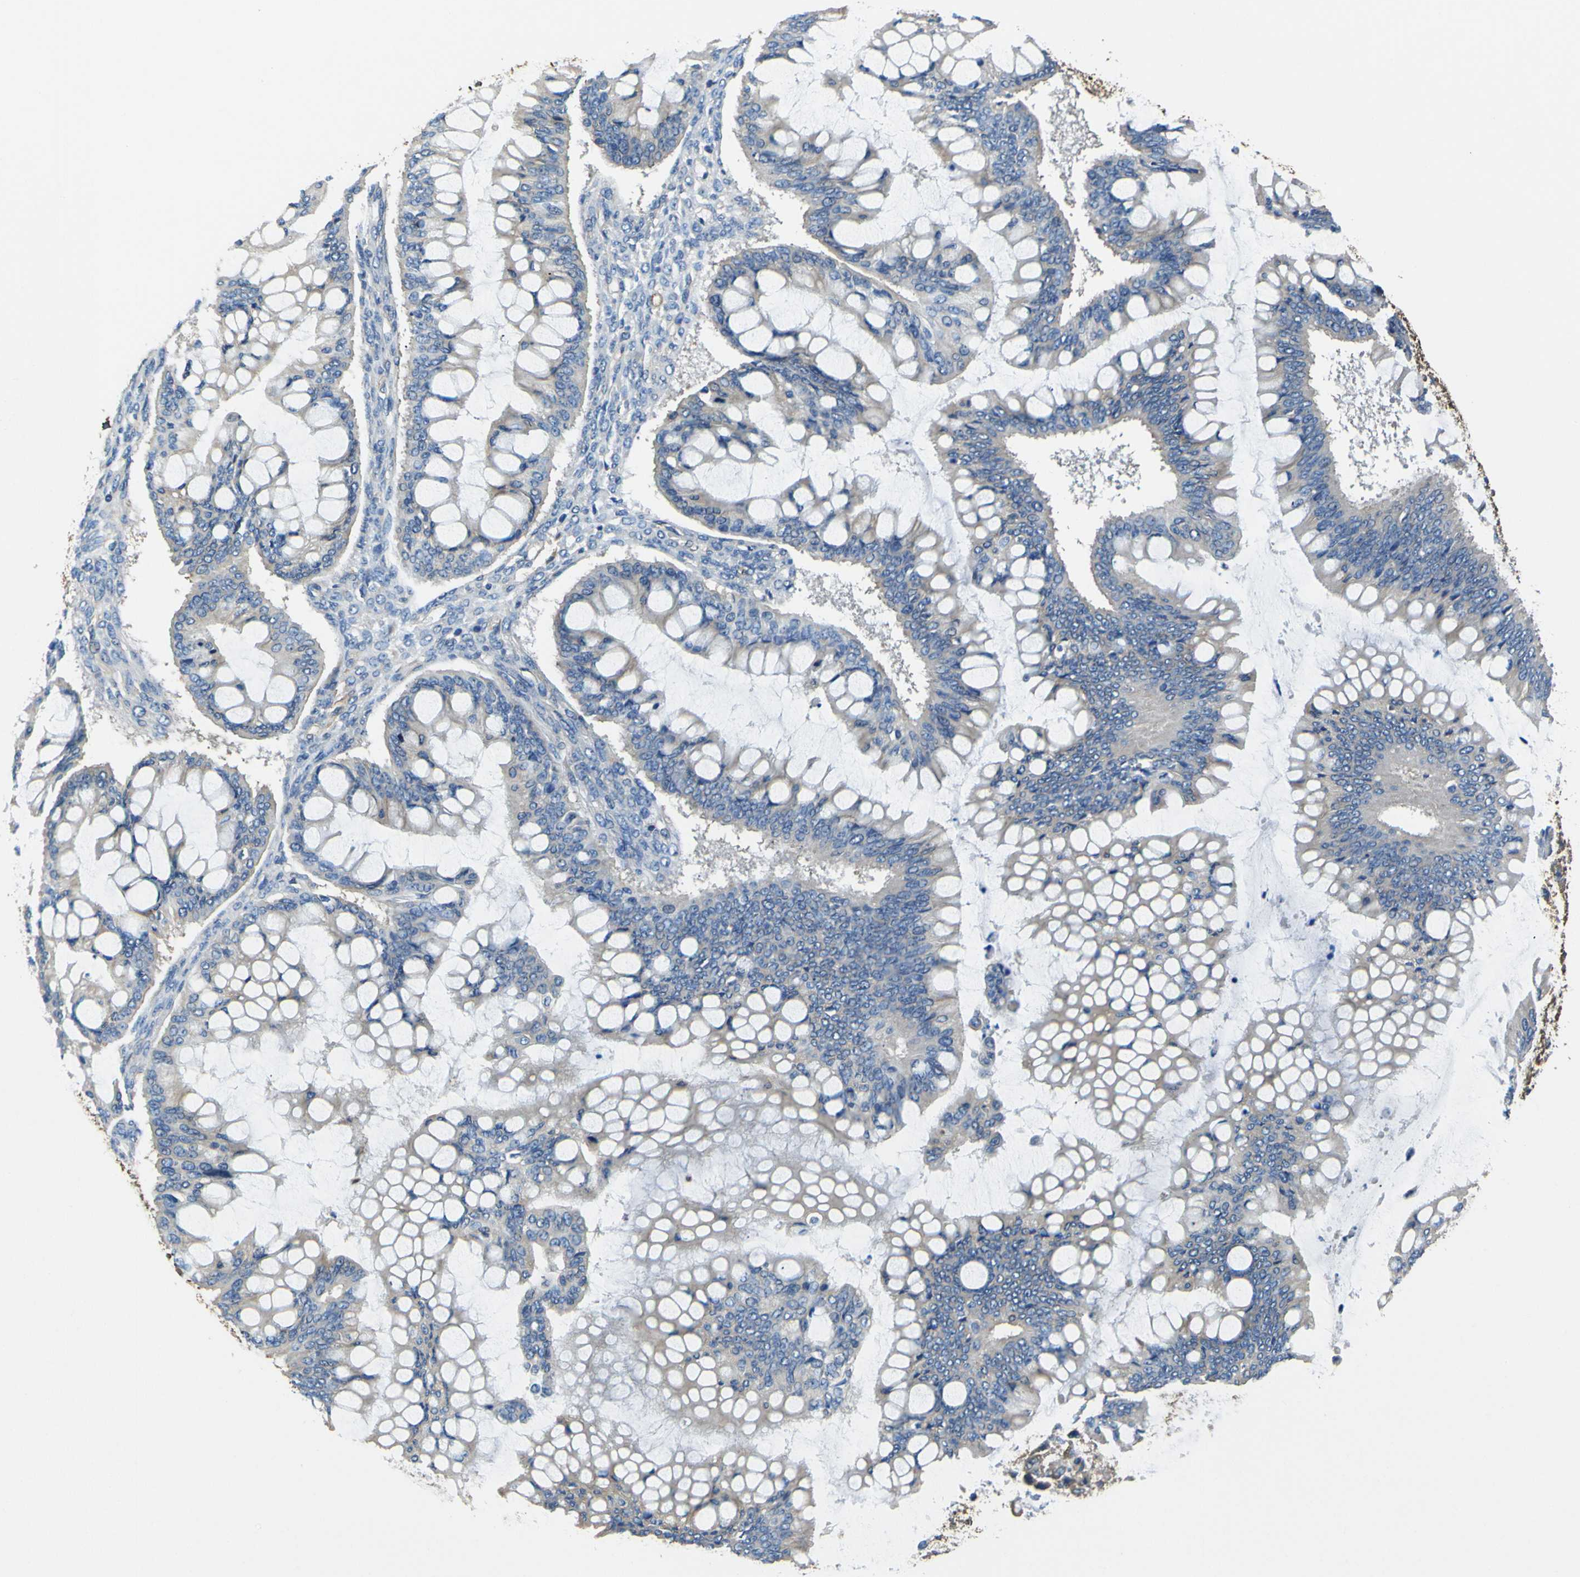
{"staining": {"intensity": "negative", "quantity": "none", "location": "none"}, "tissue": "ovarian cancer", "cell_type": "Tumor cells", "image_type": "cancer", "snomed": [{"axis": "morphology", "description": "Cystadenocarcinoma, mucinous, NOS"}, {"axis": "topography", "description": "Ovary"}], "caption": "Histopathology image shows no protein positivity in tumor cells of ovarian cancer tissue.", "gene": "TUBB", "patient": {"sex": "female", "age": 73}}